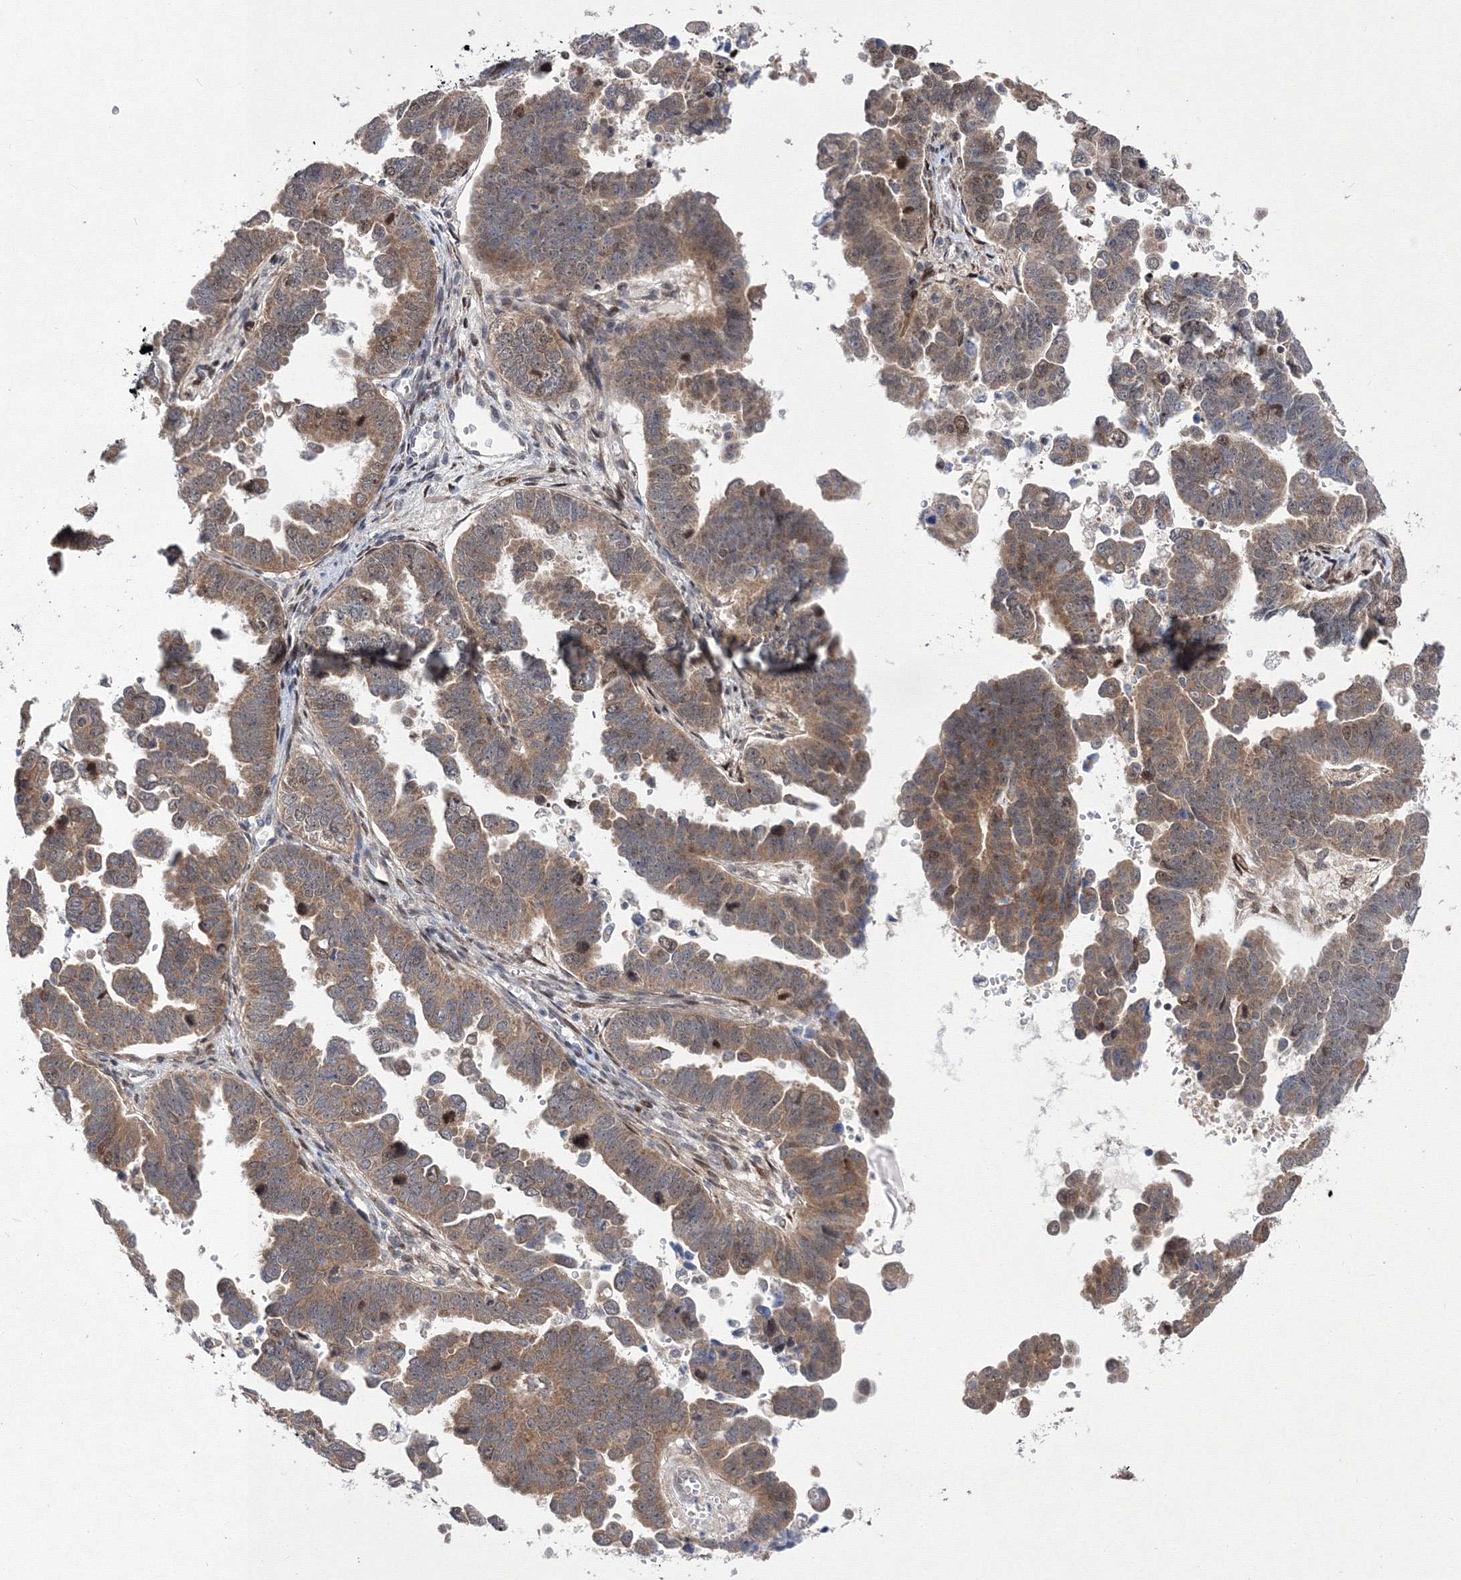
{"staining": {"intensity": "moderate", "quantity": ">75%", "location": "cytoplasmic/membranous,nuclear"}, "tissue": "endometrial cancer", "cell_type": "Tumor cells", "image_type": "cancer", "snomed": [{"axis": "morphology", "description": "Adenocarcinoma, NOS"}, {"axis": "topography", "description": "Endometrium"}], "caption": "Endometrial cancer was stained to show a protein in brown. There is medium levels of moderate cytoplasmic/membranous and nuclear expression in approximately >75% of tumor cells.", "gene": "GPN1", "patient": {"sex": "female", "age": 75}}